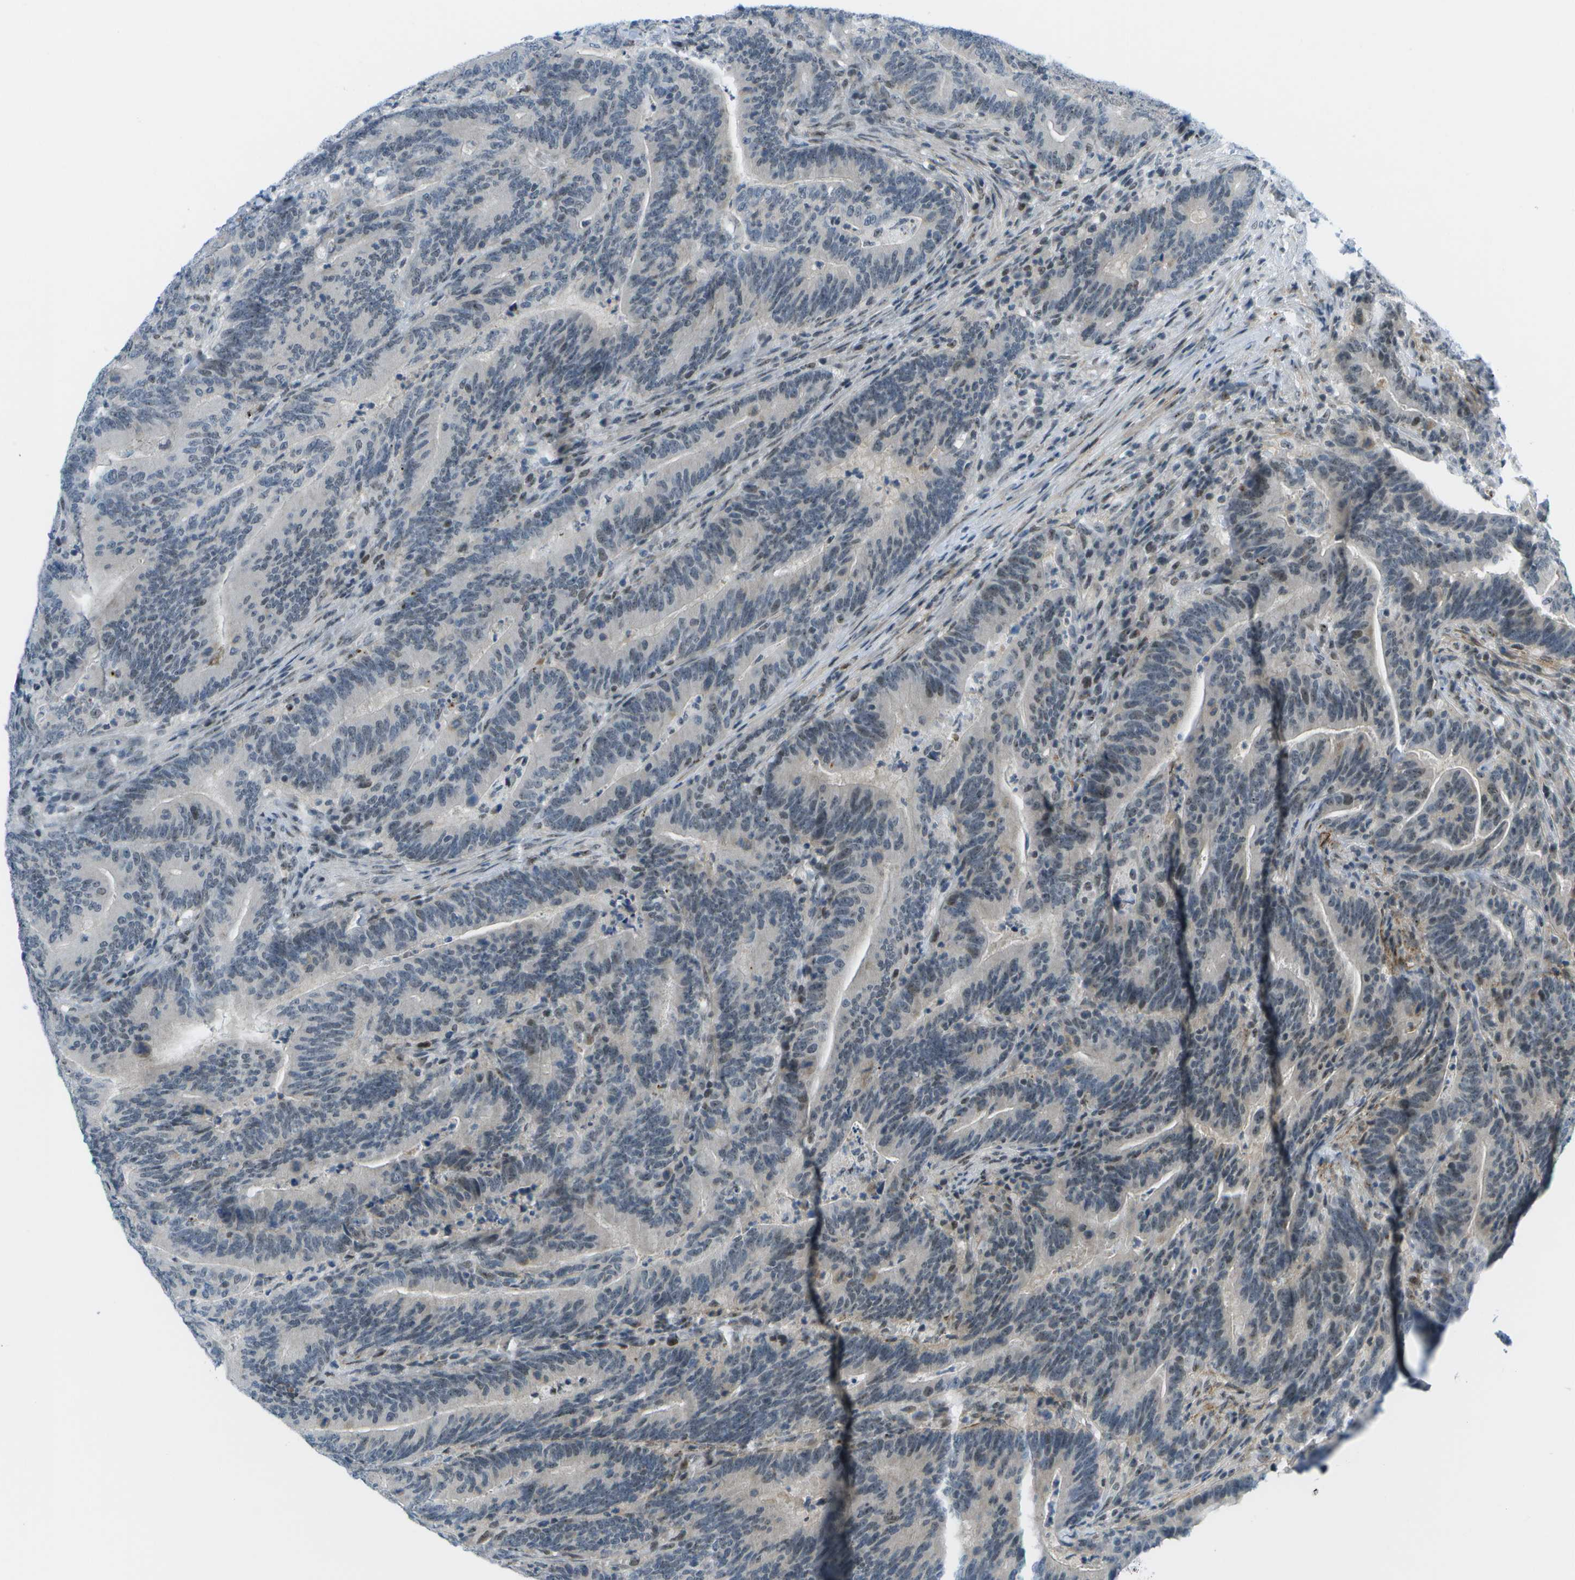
{"staining": {"intensity": "weak", "quantity": "<25%", "location": "nuclear"}, "tissue": "colorectal cancer", "cell_type": "Tumor cells", "image_type": "cancer", "snomed": [{"axis": "morphology", "description": "Adenocarcinoma, NOS"}, {"axis": "topography", "description": "Colon"}], "caption": "Tumor cells show no significant protein expression in adenocarcinoma (colorectal). Nuclei are stained in blue.", "gene": "PITHD1", "patient": {"sex": "female", "age": 66}}